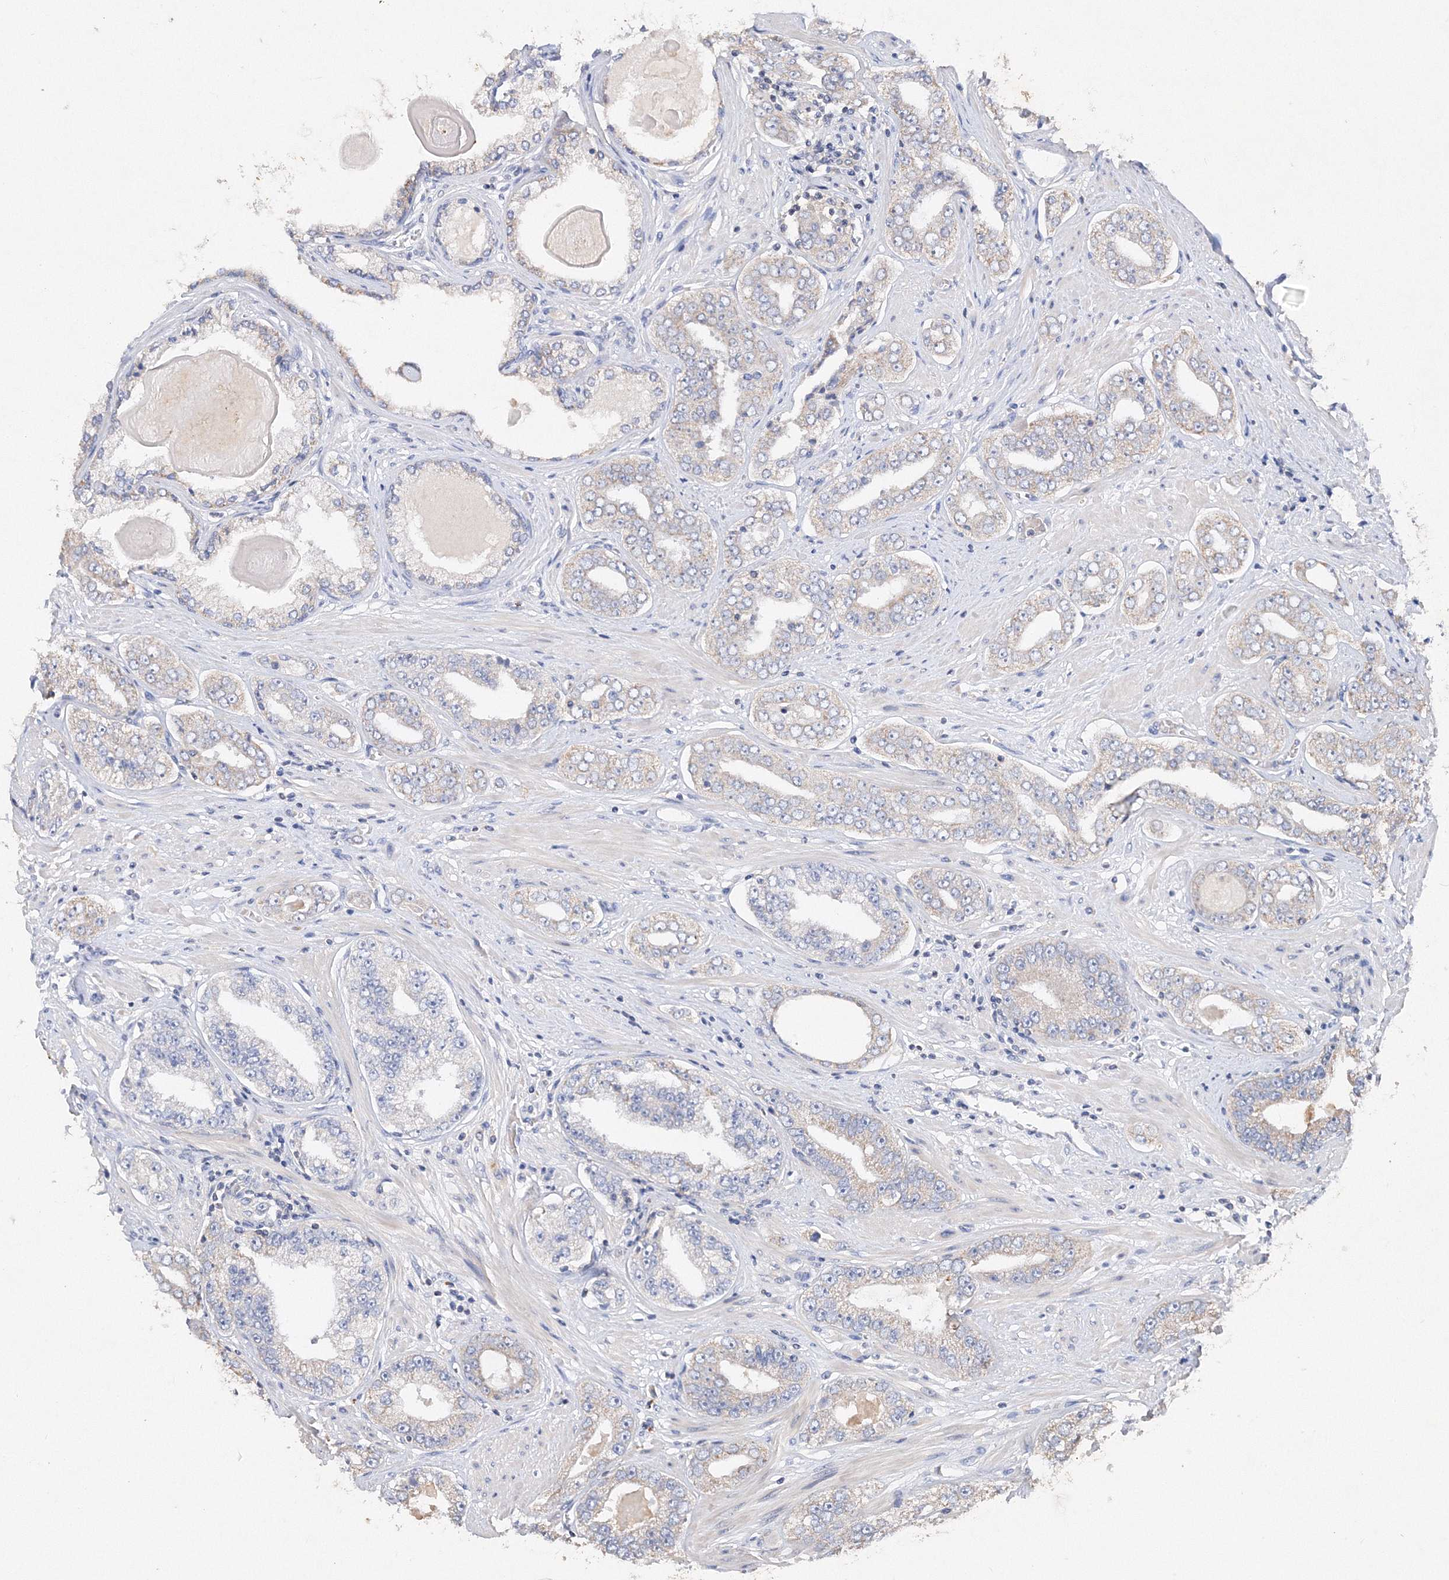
{"staining": {"intensity": "weak", "quantity": "25%-75%", "location": "cytoplasmic/membranous"}, "tissue": "prostate cancer", "cell_type": "Tumor cells", "image_type": "cancer", "snomed": [{"axis": "morphology", "description": "Adenocarcinoma, High grade"}, {"axis": "topography", "description": "Prostate"}], "caption": "Immunohistochemical staining of high-grade adenocarcinoma (prostate) exhibits low levels of weak cytoplasmic/membranous protein expression in approximately 25%-75% of tumor cells.", "gene": "GLS", "patient": {"sex": "male", "age": 71}}